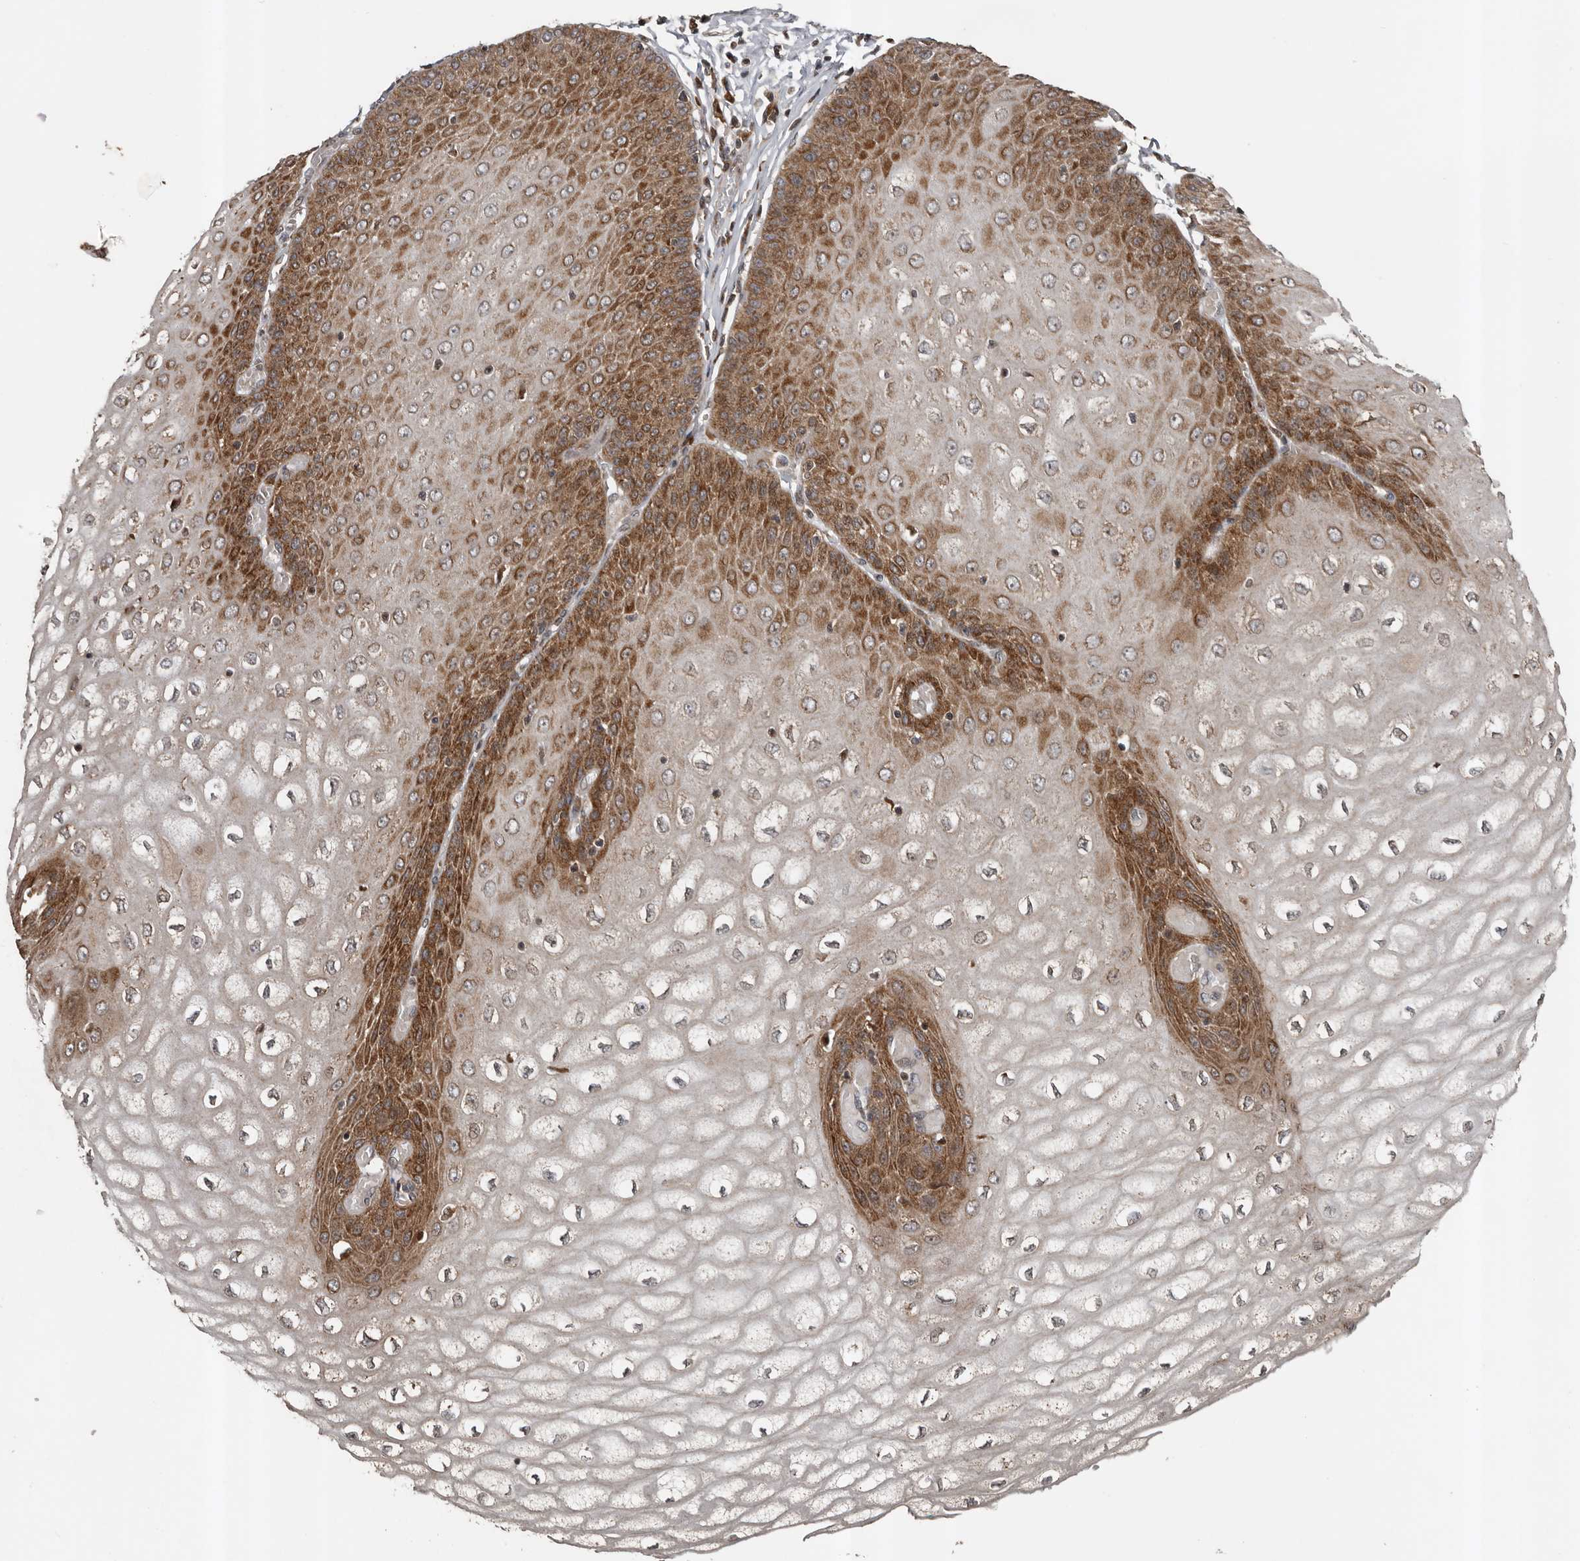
{"staining": {"intensity": "strong", "quantity": "25%-75%", "location": "cytoplasmic/membranous"}, "tissue": "esophagus", "cell_type": "Squamous epithelial cells", "image_type": "normal", "snomed": [{"axis": "morphology", "description": "Normal tissue, NOS"}, {"axis": "topography", "description": "Esophagus"}], "caption": "A micrograph showing strong cytoplasmic/membranous staining in approximately 25%-75% of squamous epithelial cells in benign esophagus, as visualized by brown immunohistochemical staining.", "gene": "CCDC190", "patient": {"sex": "male", "age": 60}}